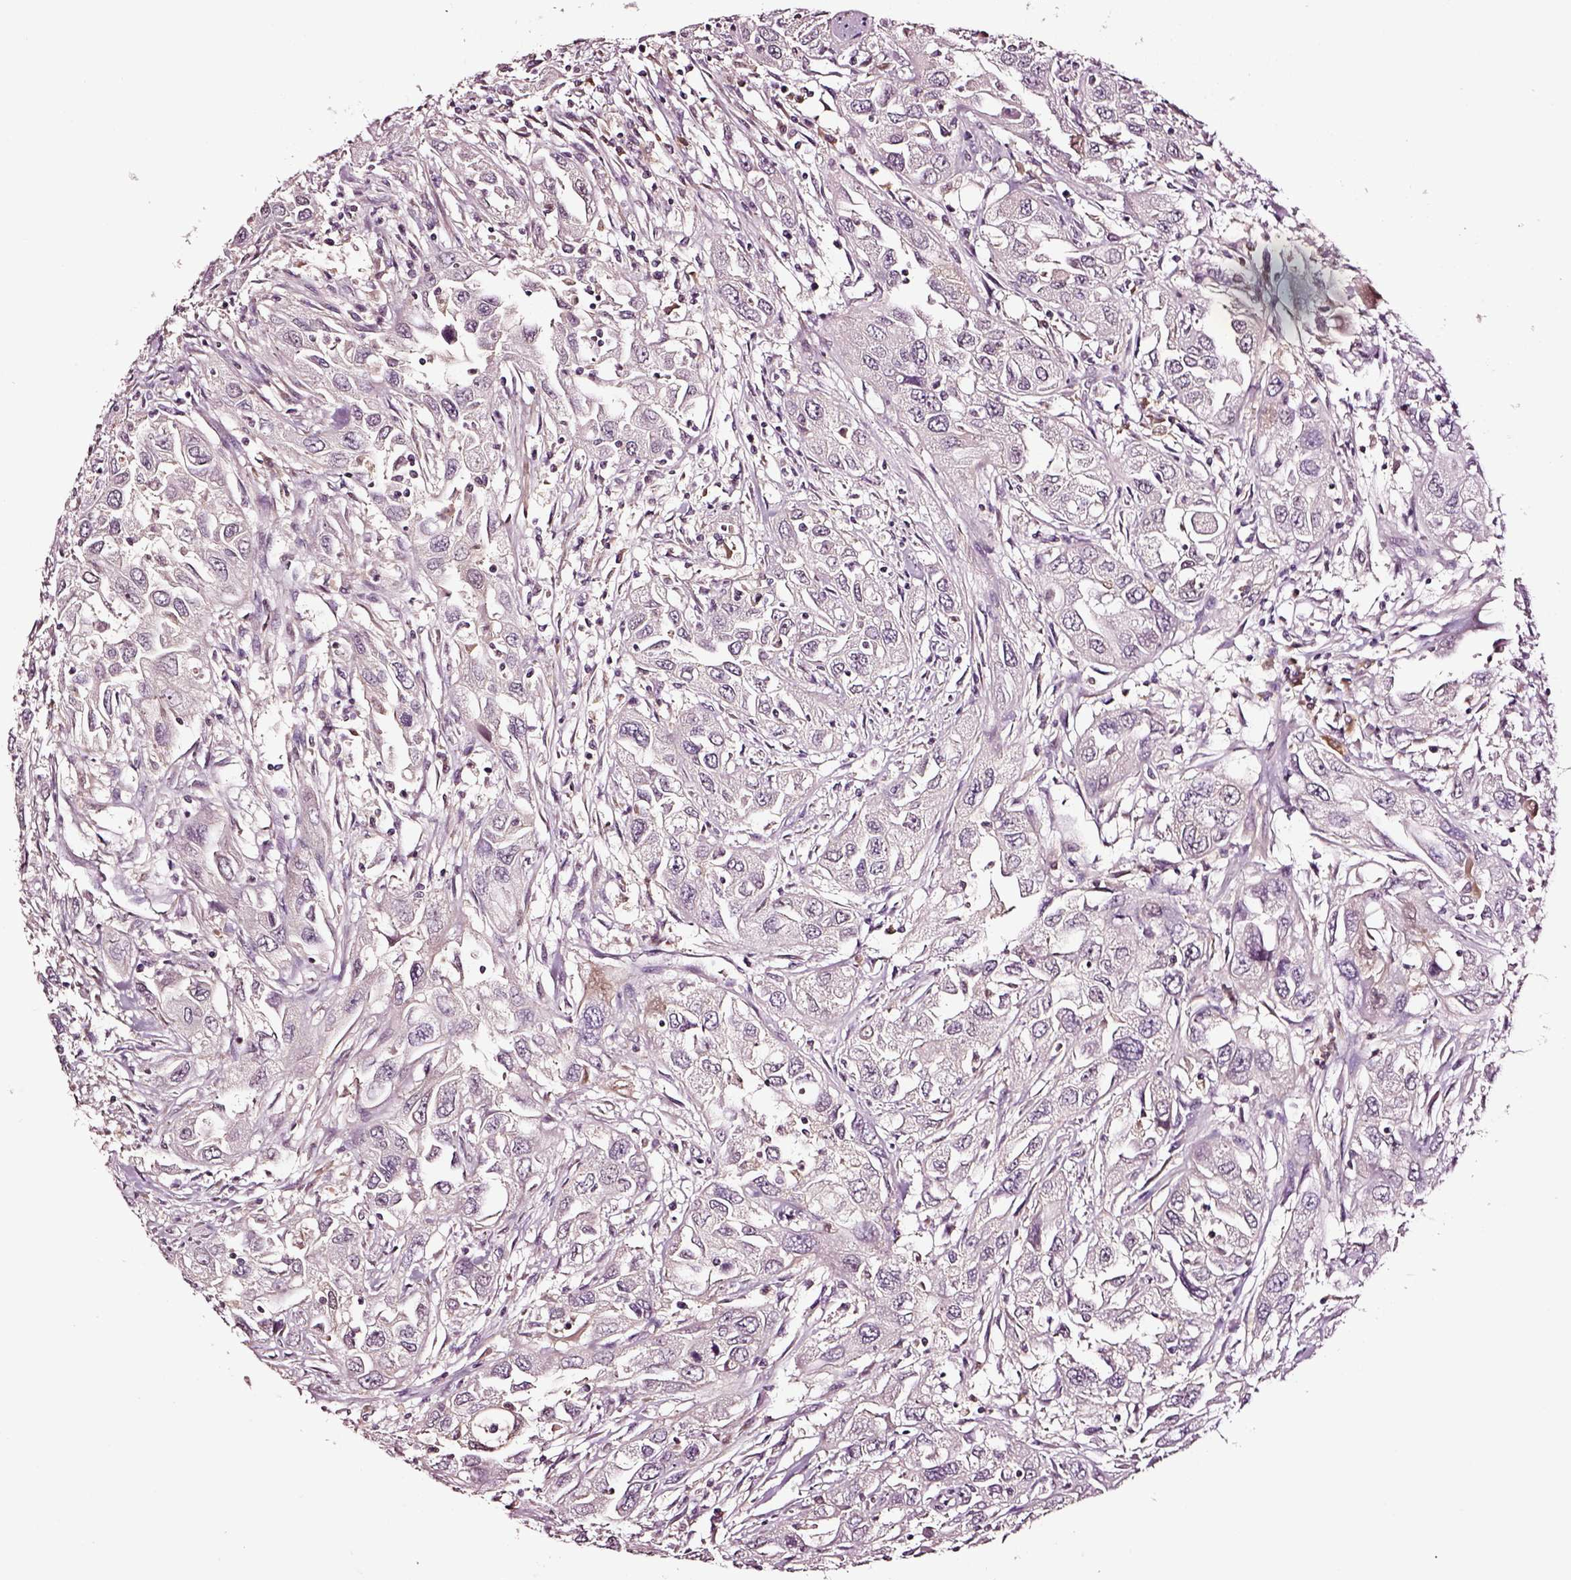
{"staining": {"intensity": "negative", "quantity": "none", "location": "none"}, "tissue": "urothelial cancer", "cell_type": "Tumor cells", "image_type": "cancer", "snomed": [{"axis": "morphology", "description": "Urothelial carcinoma, High grade"}, {"axis": "topography", "description": "Urinary bladder"}], "caption": "A histopathology image of urothelial cancer stained for a protein displays no brown staining in tumor cells. Brightfield microscopy of immunohistochemistry stained with DAB (brown) and hematoxylin (blue), captured at high magnification.", "gene": "SMIM17", "patient": {"sex": "male", "age": 76}}